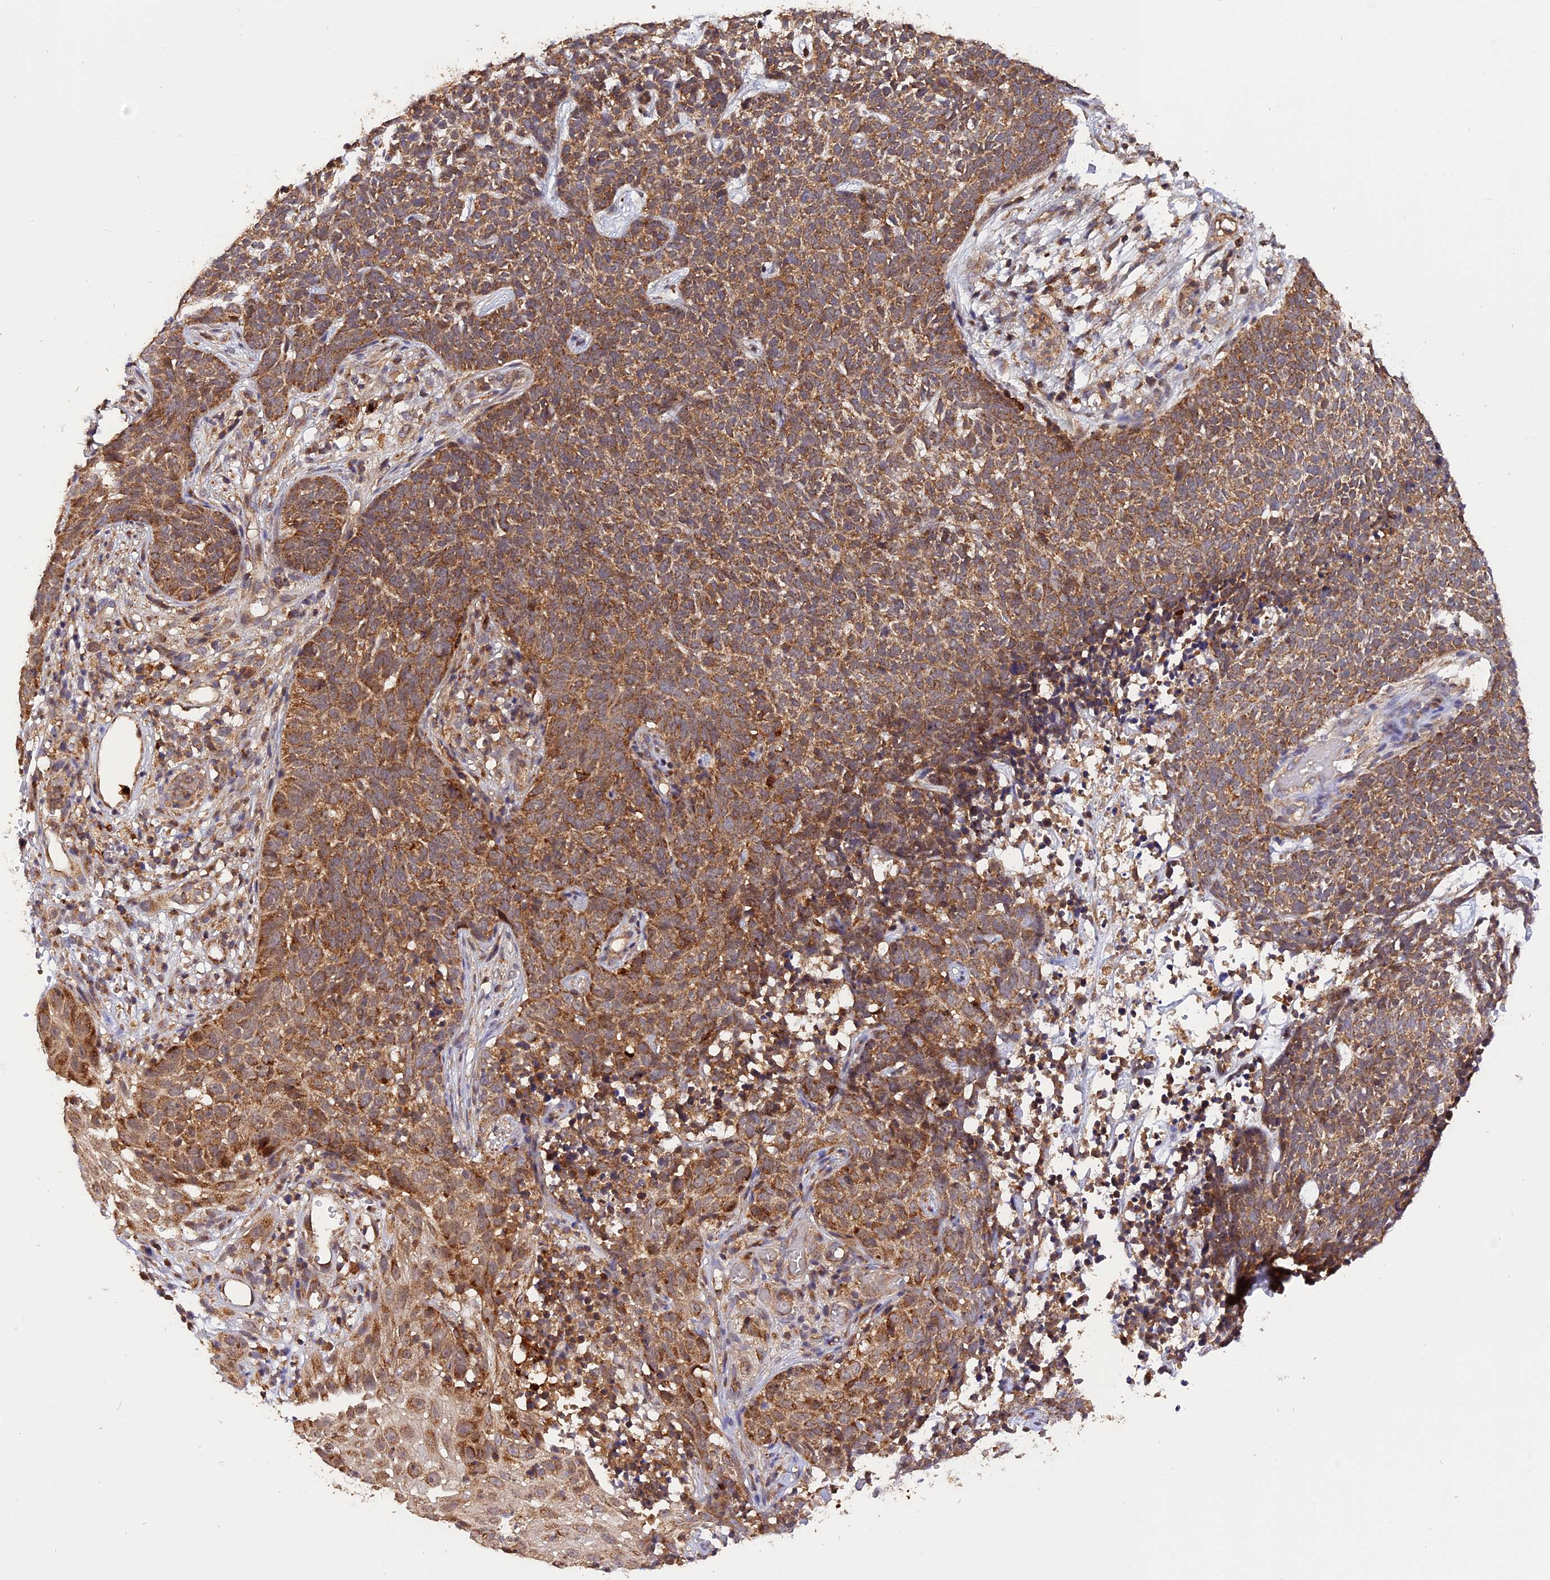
{"staining": {"intensity": "moderate", "quantity": ">75%", "location": "cytoplasmic/membranous"}, "tissue": "skin cancer", "cell_type": "Tumor cells", "image_type": "cancer", "snomed": [{"axis": "morphology", "description": "Basal cell carcinoma"}, {"axis": "topography", "description": "Skin"}], "caption": "Protein staining of skin basal cell carcinoma tissue reveals moderate cytoplasmic/membranous staining in approximately >75% of tumor cells. (DAB IHC with brightfield microscopy, high magnification).", "gene": "PEX3", "patient": {"sex": "female", "age": 84}}